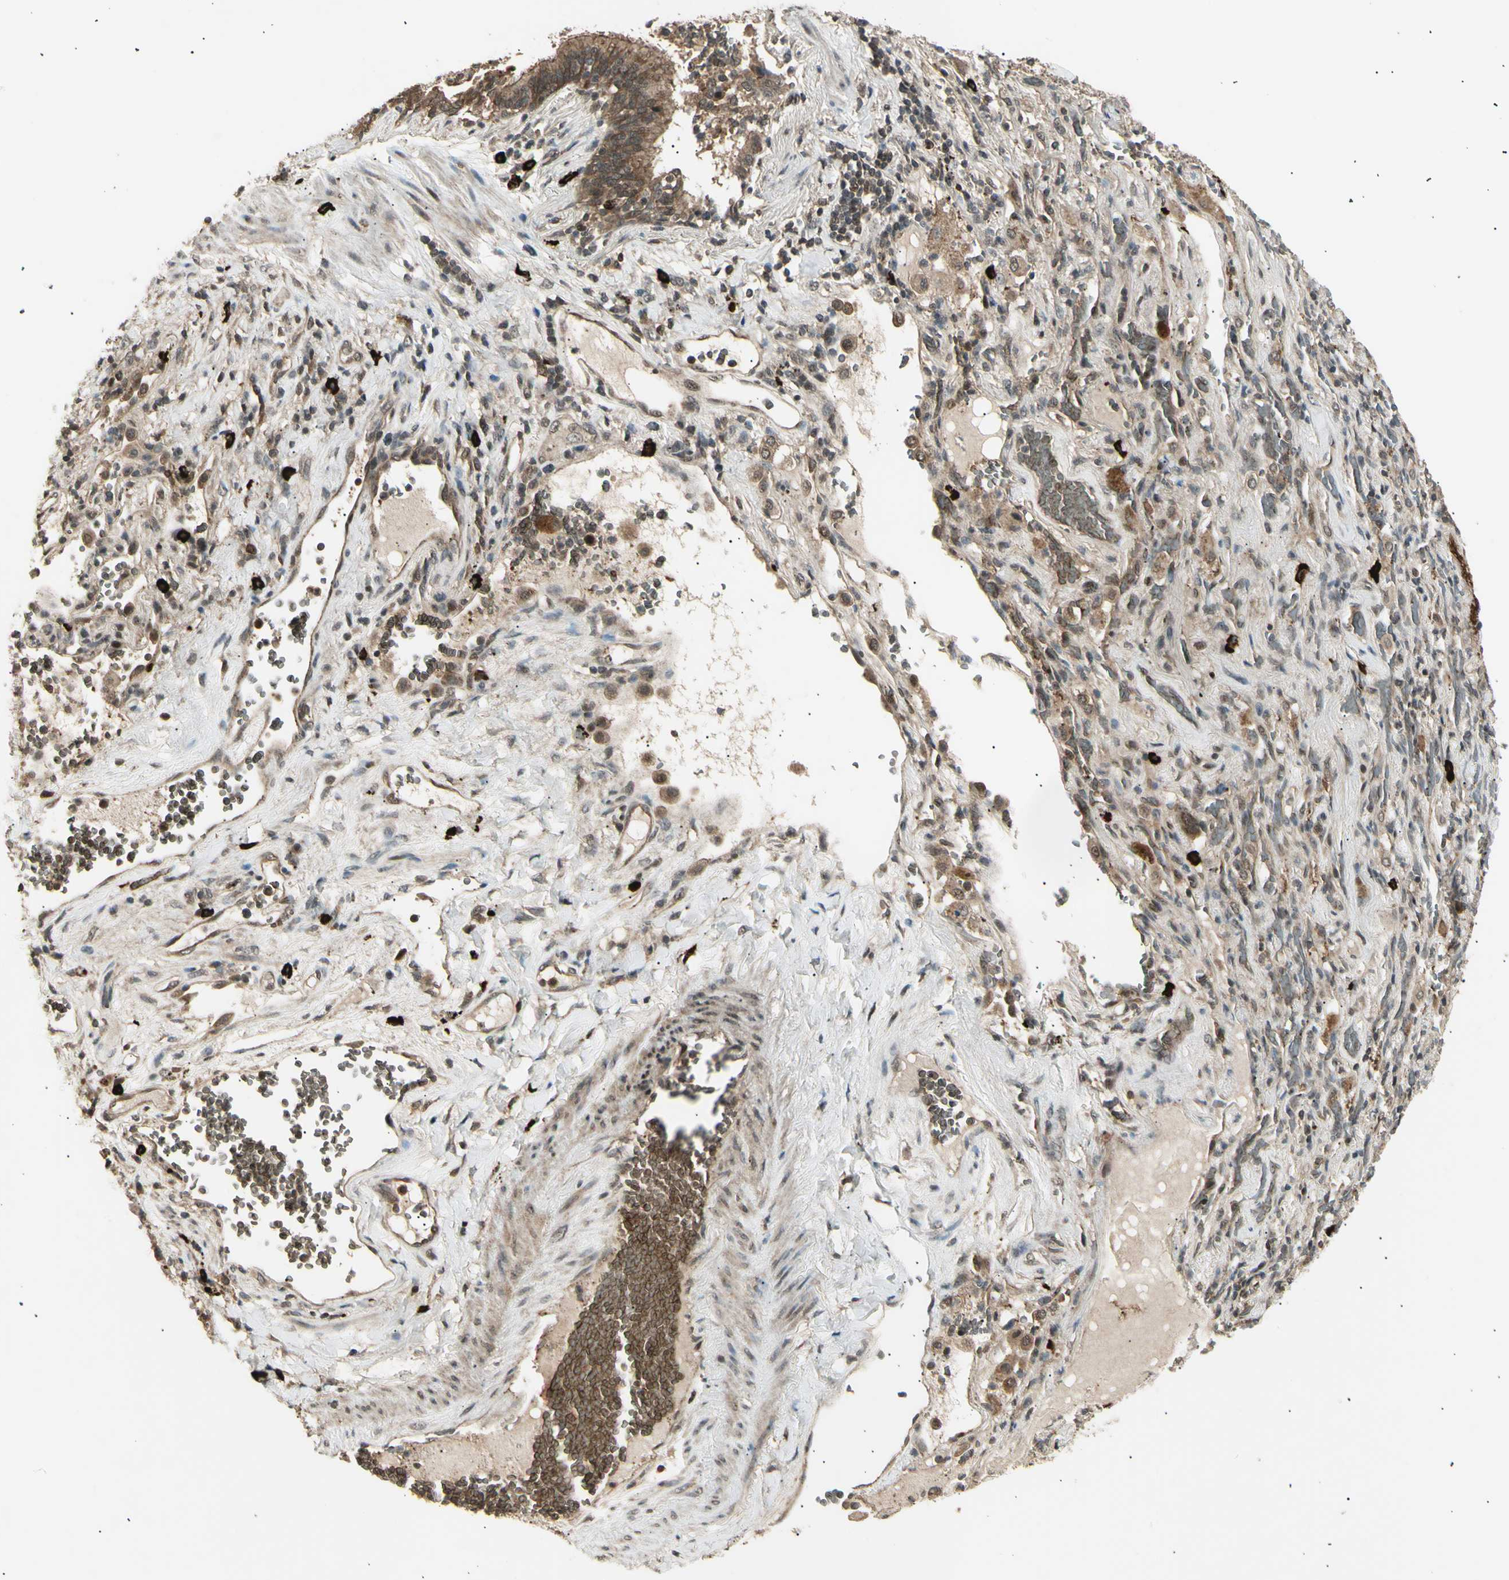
{"staining": {"intensity": "moderate", "quantity": ">75%", "location": "cytoplasmic/membranous,nuclear"}, "tissue": "lung cancer", "cell_type": "Tumor cells", "image_type": "cancer", "snomed": [{"axis": "morphology", "description": "Squamous cell carcinoma, NOS"}, {"axis": "topography", "description": "Lung"}], "caption": "DAB (3,3'-diaminobenzidine) immunohistochemical staining of lung cancer displays moderate cytoplasmic/membranous and nuclear protein staining in approximately >75% of tumor cells.", "gene": "NUAK2", "patient": {"sex": "male", "age": 57}}